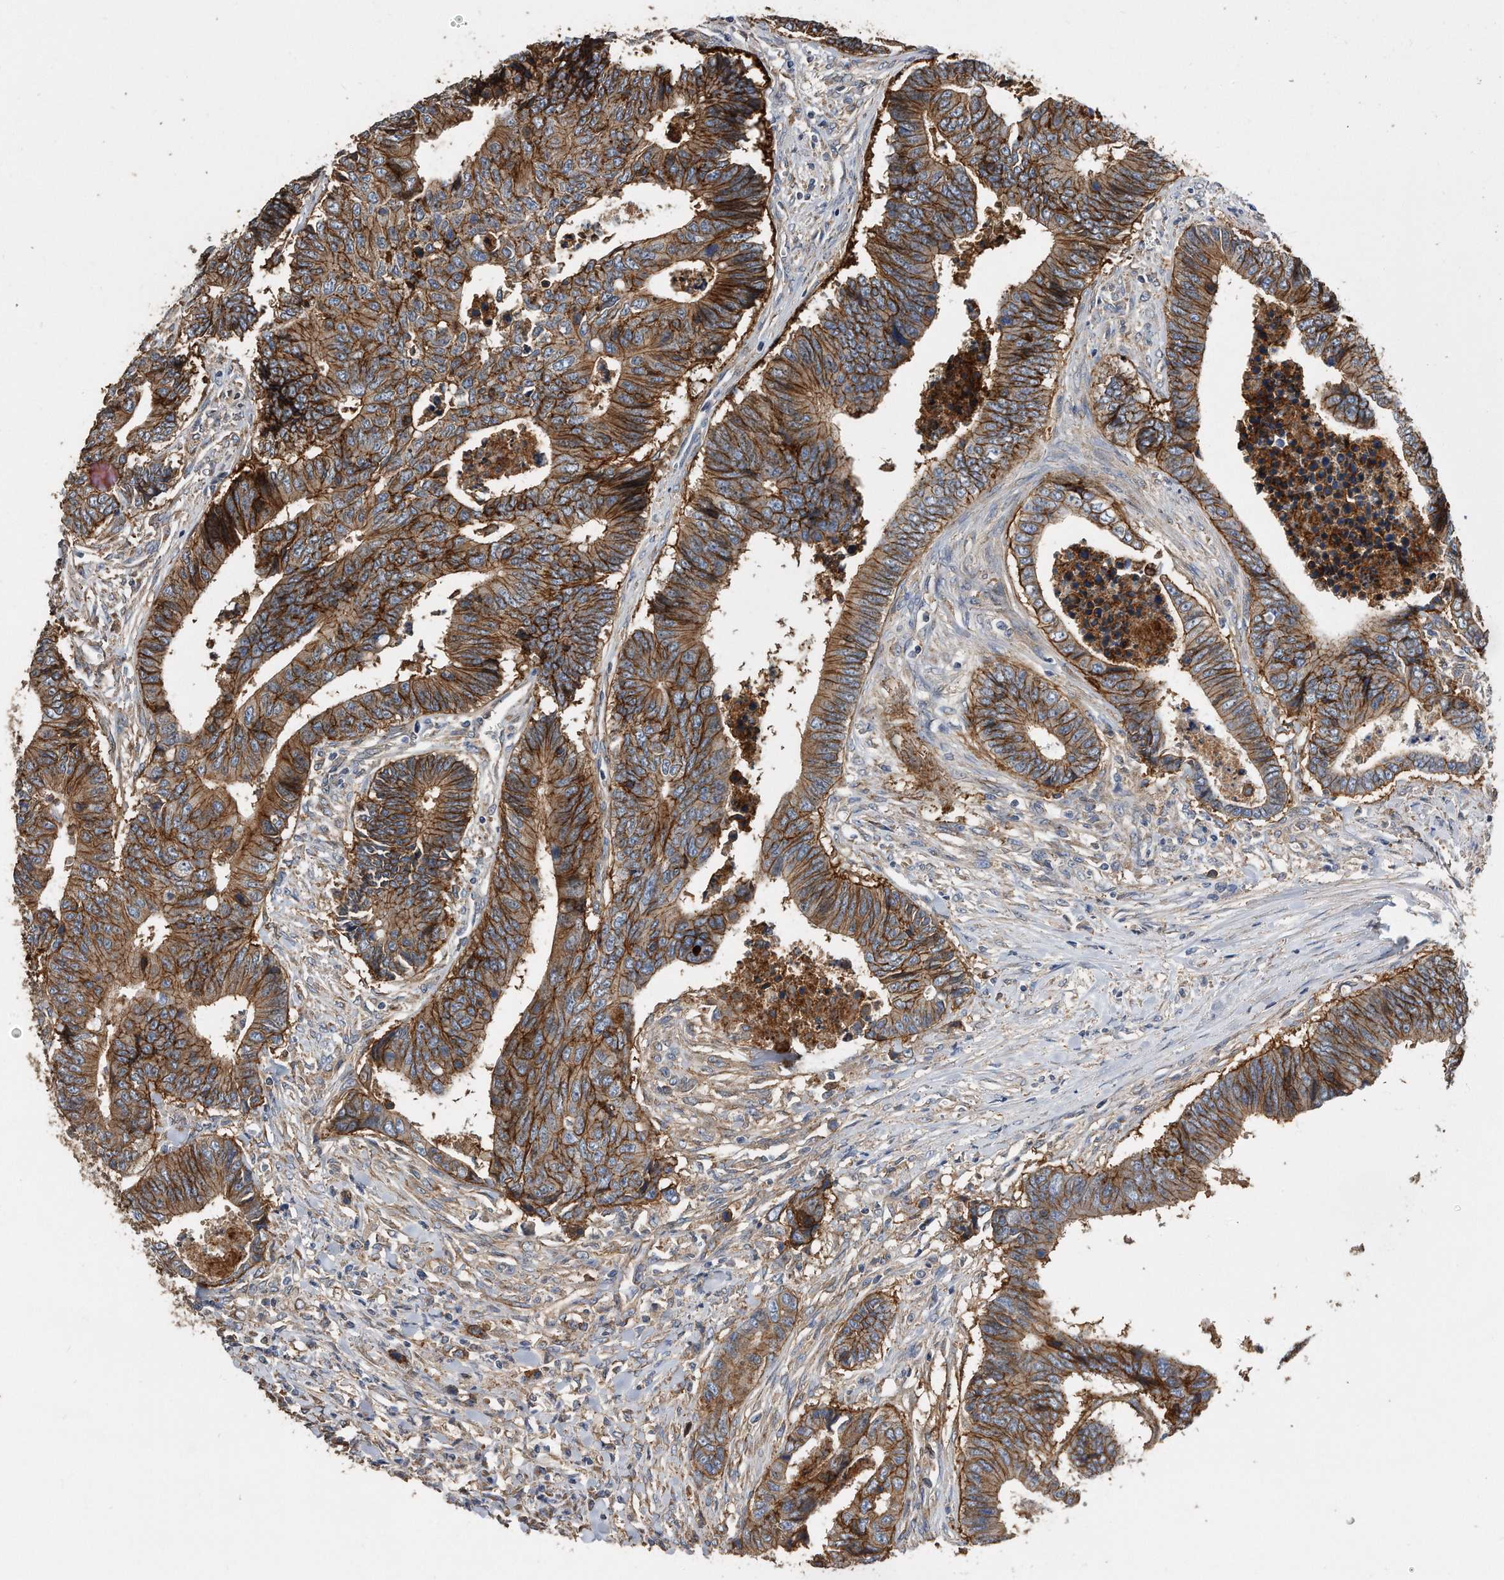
{"staining": {"intensity": "moderate", "quantity": ">75%", "location": "cytoplasmic/membranous"}, "tissue": "colorectal cancer", "cell_type": "Tumor cells", "image_type": "cancer", "snomed": [{"axis": "morphology", "description": "Adenocarcinoma, NOS"}, {"axis": "topography", "description": "Rectum"}], "caption": "Colorectal adenocarcinoma tissue demonstrates moderate cytoplasmic/membranous staining in about >75% of tumor cells, visualized by immunohistochemistry. (DAB (3,3'-diaminobenzidine) IHC with brightfield microscopy, high magnification).", "gene": "CDCP1", "patient": {"sex": "male", "age": 84}}